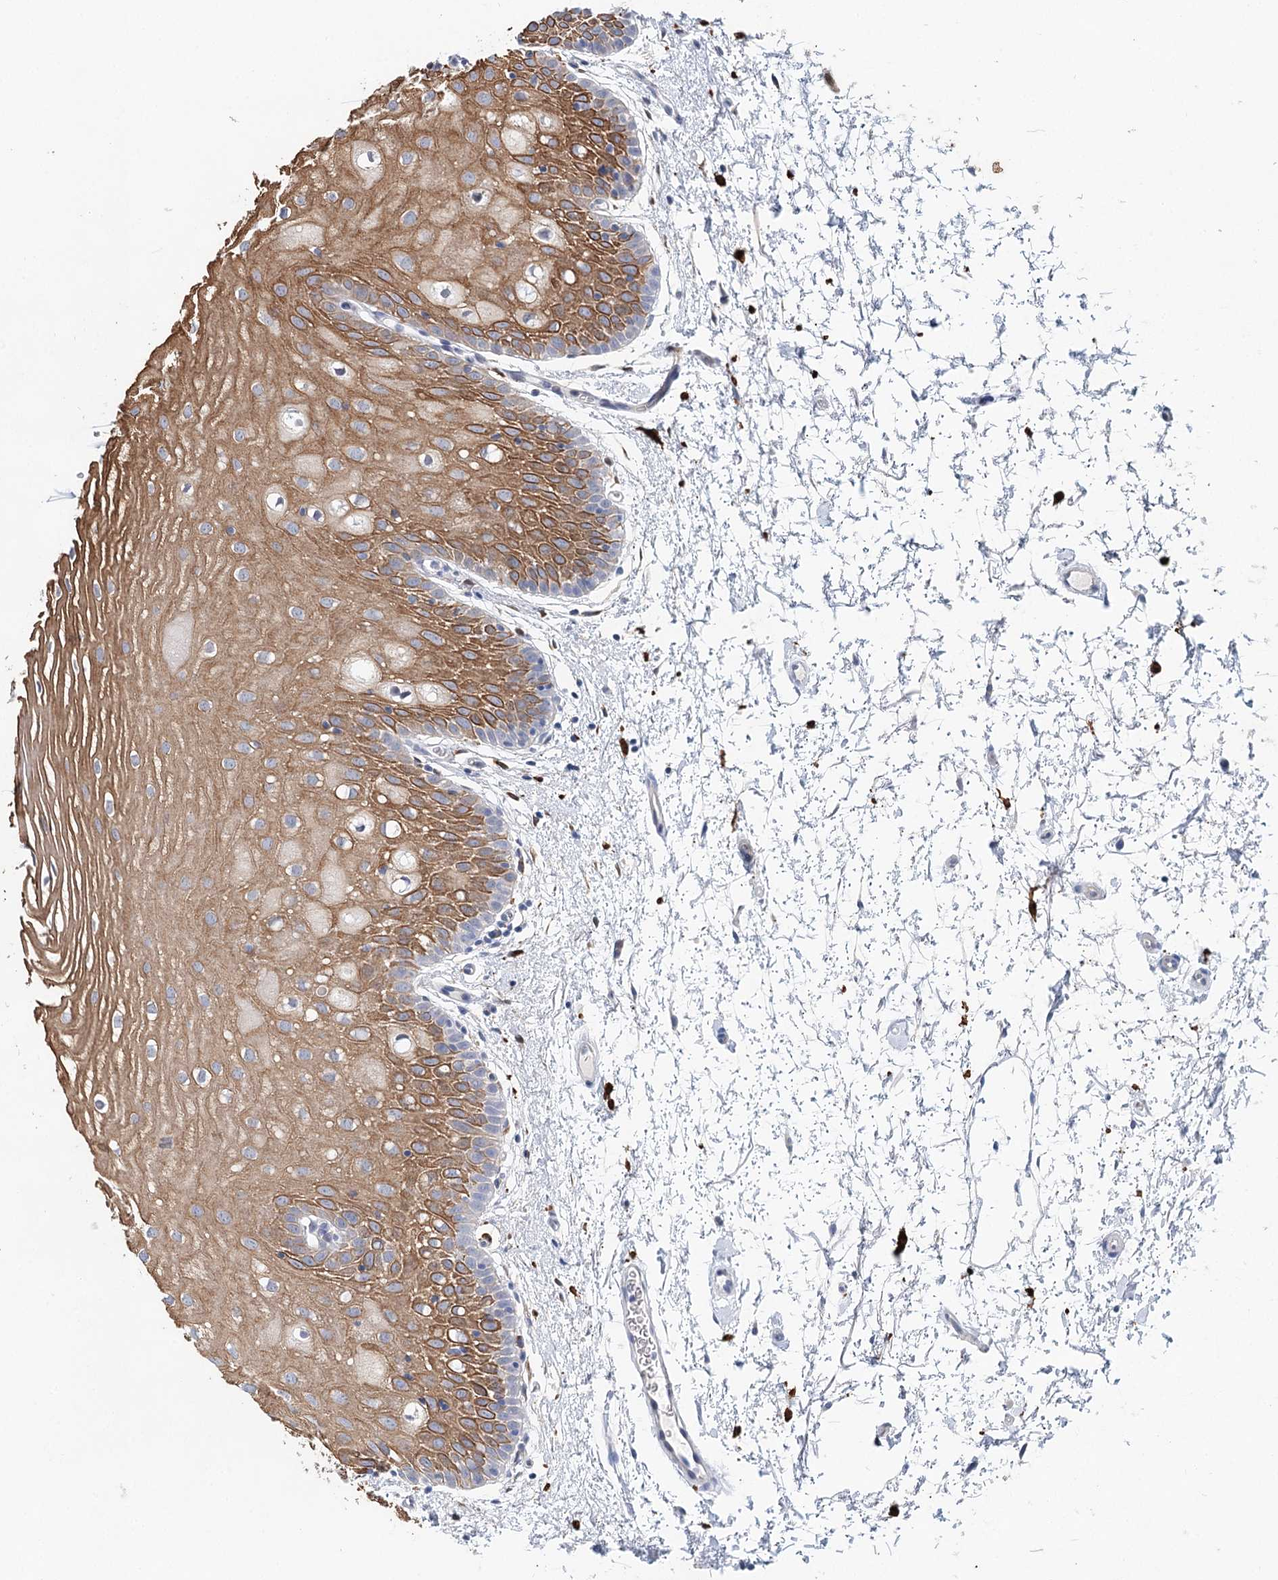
{"staining": {"intensity": "moderate", "quantity": "25%-75%", "location": "cytoplasmic/membranous"}, "tissue": "oral mucosa", "cell_type": "Squamous epithelial cells", "image_type": "normal", "snomed": [{"axis": "morphology", "description": "Normal tissue, NOS"}, {"axis": "topography", "description": "Oral tissue"}, {"axis": "topography", "description": "Tounge, NOS"}], "caption": "A high-resolution photomicrograph shows immunohistochemistry (IHC) staining of normal oral mucosa, which exhibits moderate cytoplasmic/membranous staining in about 25%-75% of squamous epithelial cells.", "gene": "SLC19A3", "patient": {"sex": "female", "age": 73}}